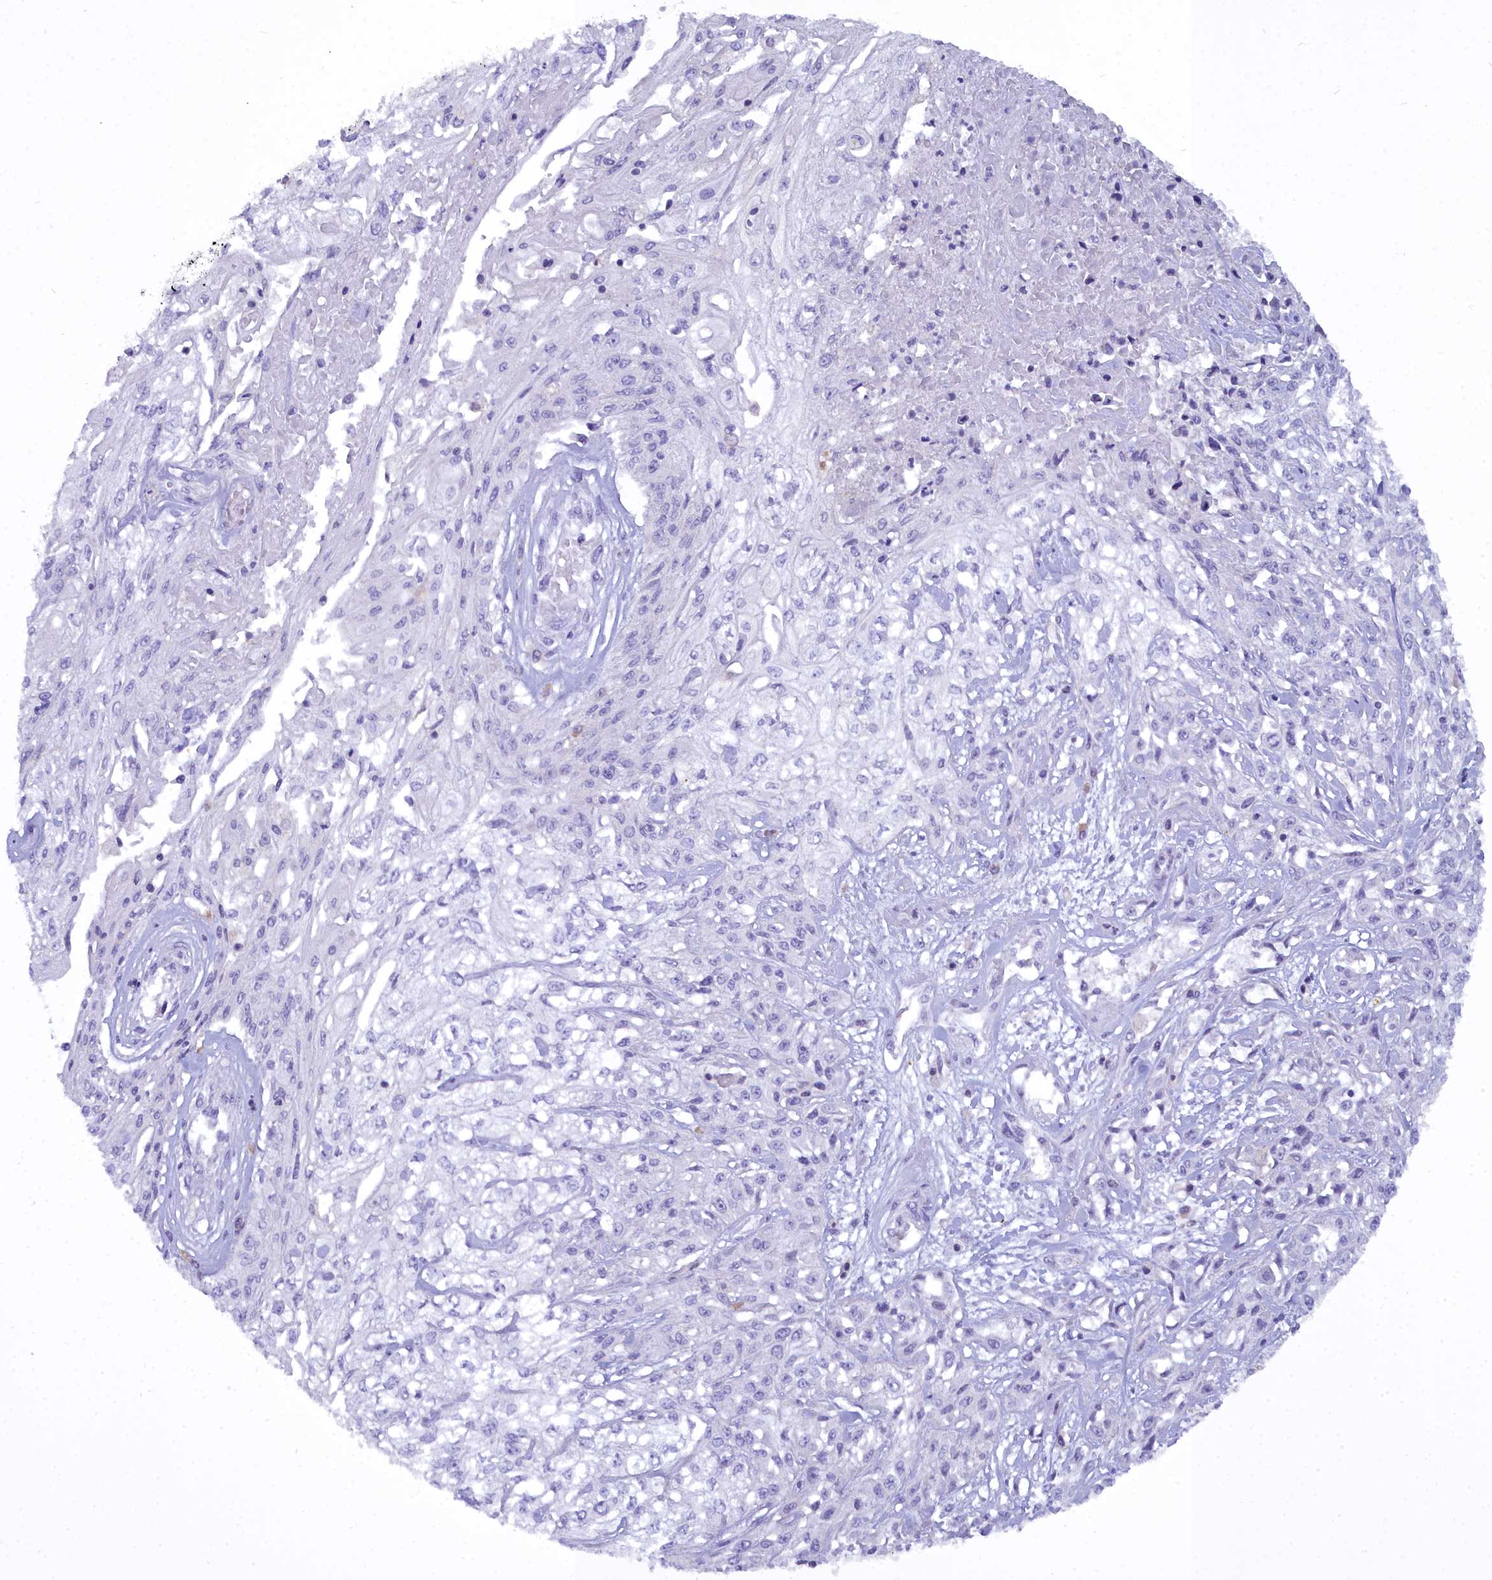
{"staining": {"intensity": "negative", "quantity": "none", "location": "none"}, "tissue": "skin cancer", "cell_type": "Tumor cells", "image_type": "cancer", "snomed": [{"axis": "morphology", "description": "Squamous cell carcinoma, NOS"}, {"axis": "morphology", "description": "Squamous cell carcinoma, metastatic, NOS"}, {"axis": "topography", "description": "Skin"}, {"axis": "topography", "description": "Lymph node"}], "caption": "Tumor cells are negative for protein expression in human skin squamous cell carcinoma.", "gene": "BLNK", "patient": {"sex": "male", "age": 75}}